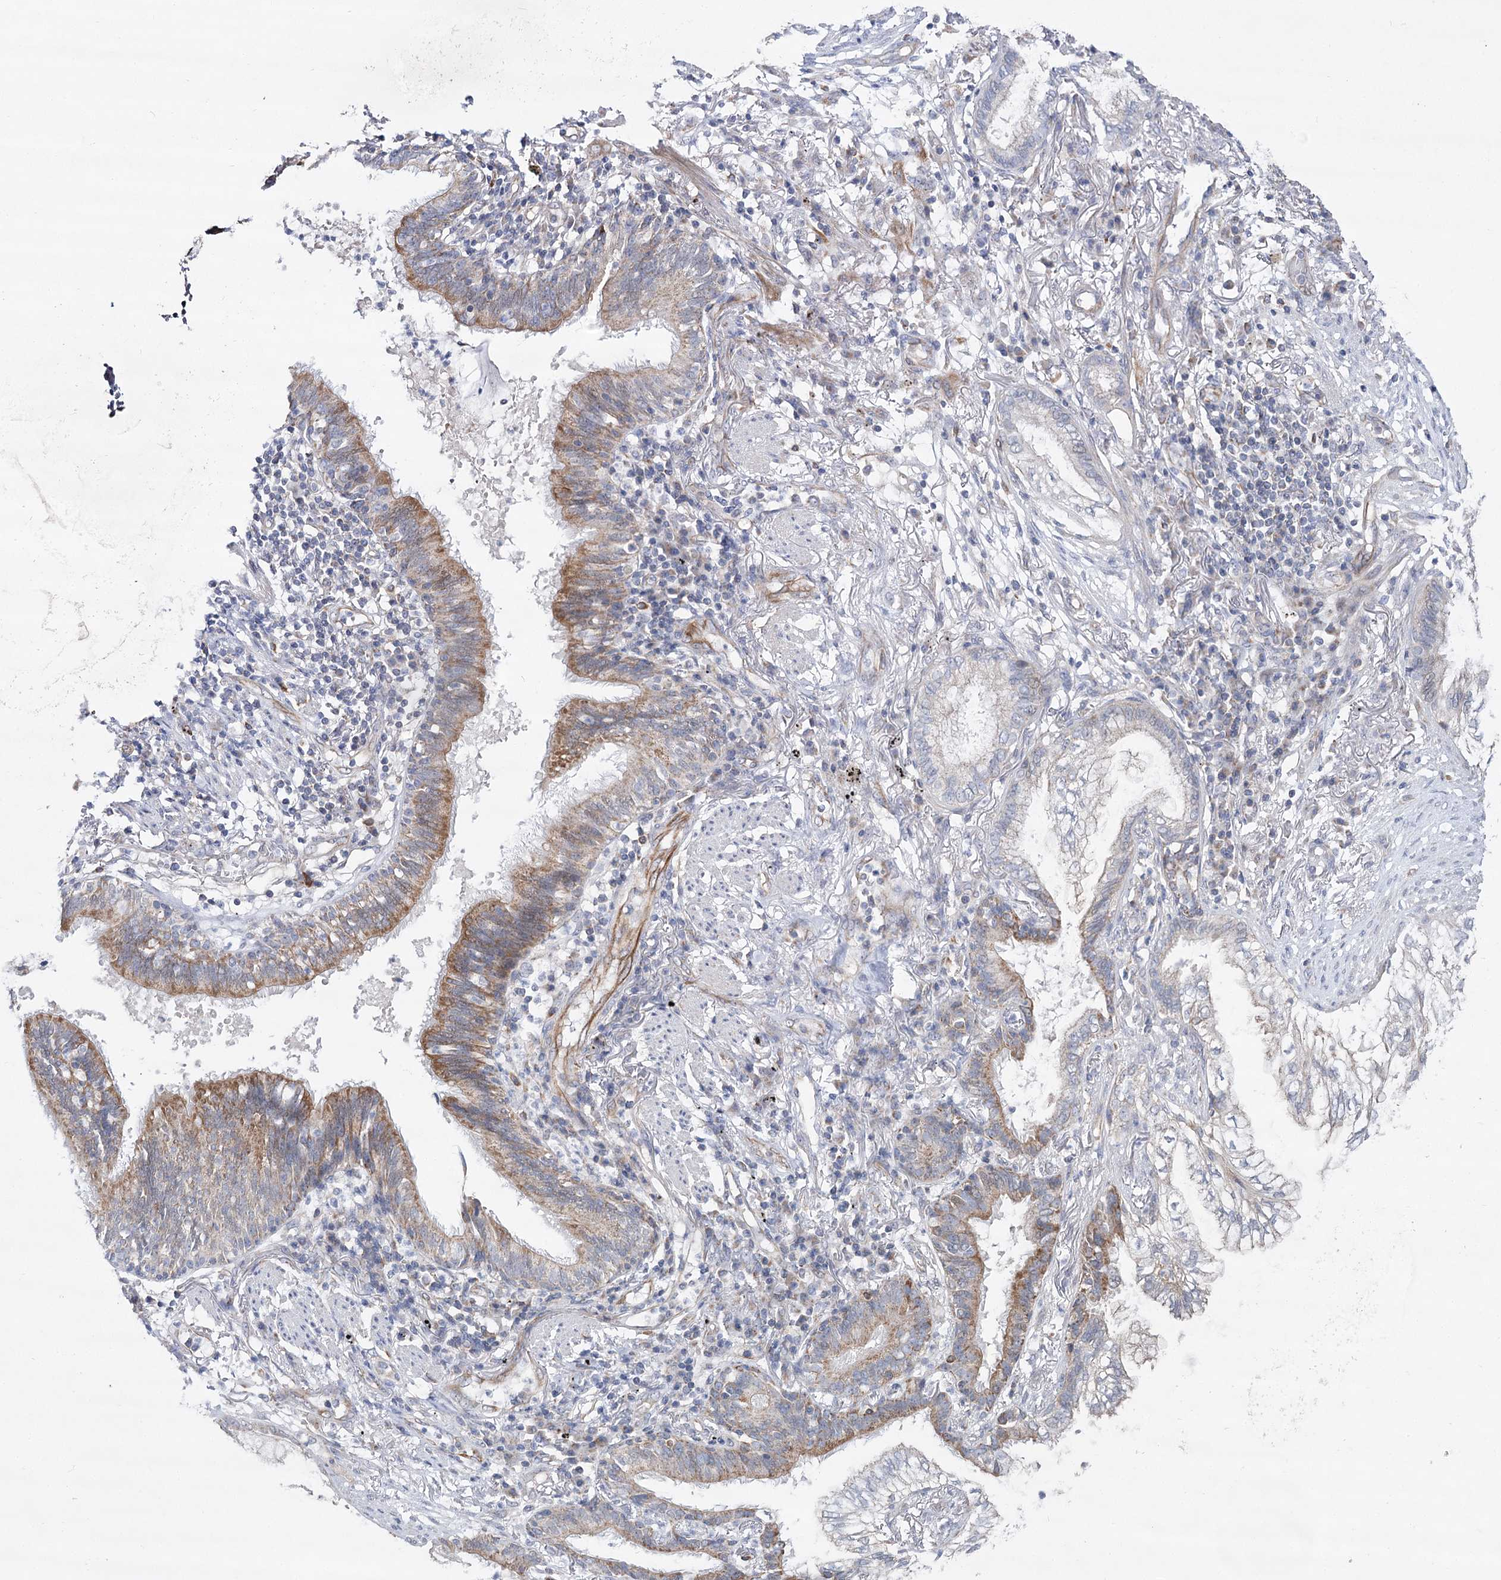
{"staining": {"intensity": "moderate", "quantity": "<25%", "location": "cytoplasmic/membranous"}, "tissue": "lung cancer", "cell_type": "Tumor cells", "image_type": "cancer", "snomed": [{"axis": "morphology", "description": "Adenocarcinoma, NOS"}, {"axis": "topography", "description": "Lung"}], "caption": "Adenocarcinoma (lung) was stained to show a protein in brown. There is low levels of moderate cytoplasmic/membranous expression in approximately <25% of tumor cells.", "gene": "ECHDC3", "patient": {"sex": "female", "age": 70}}